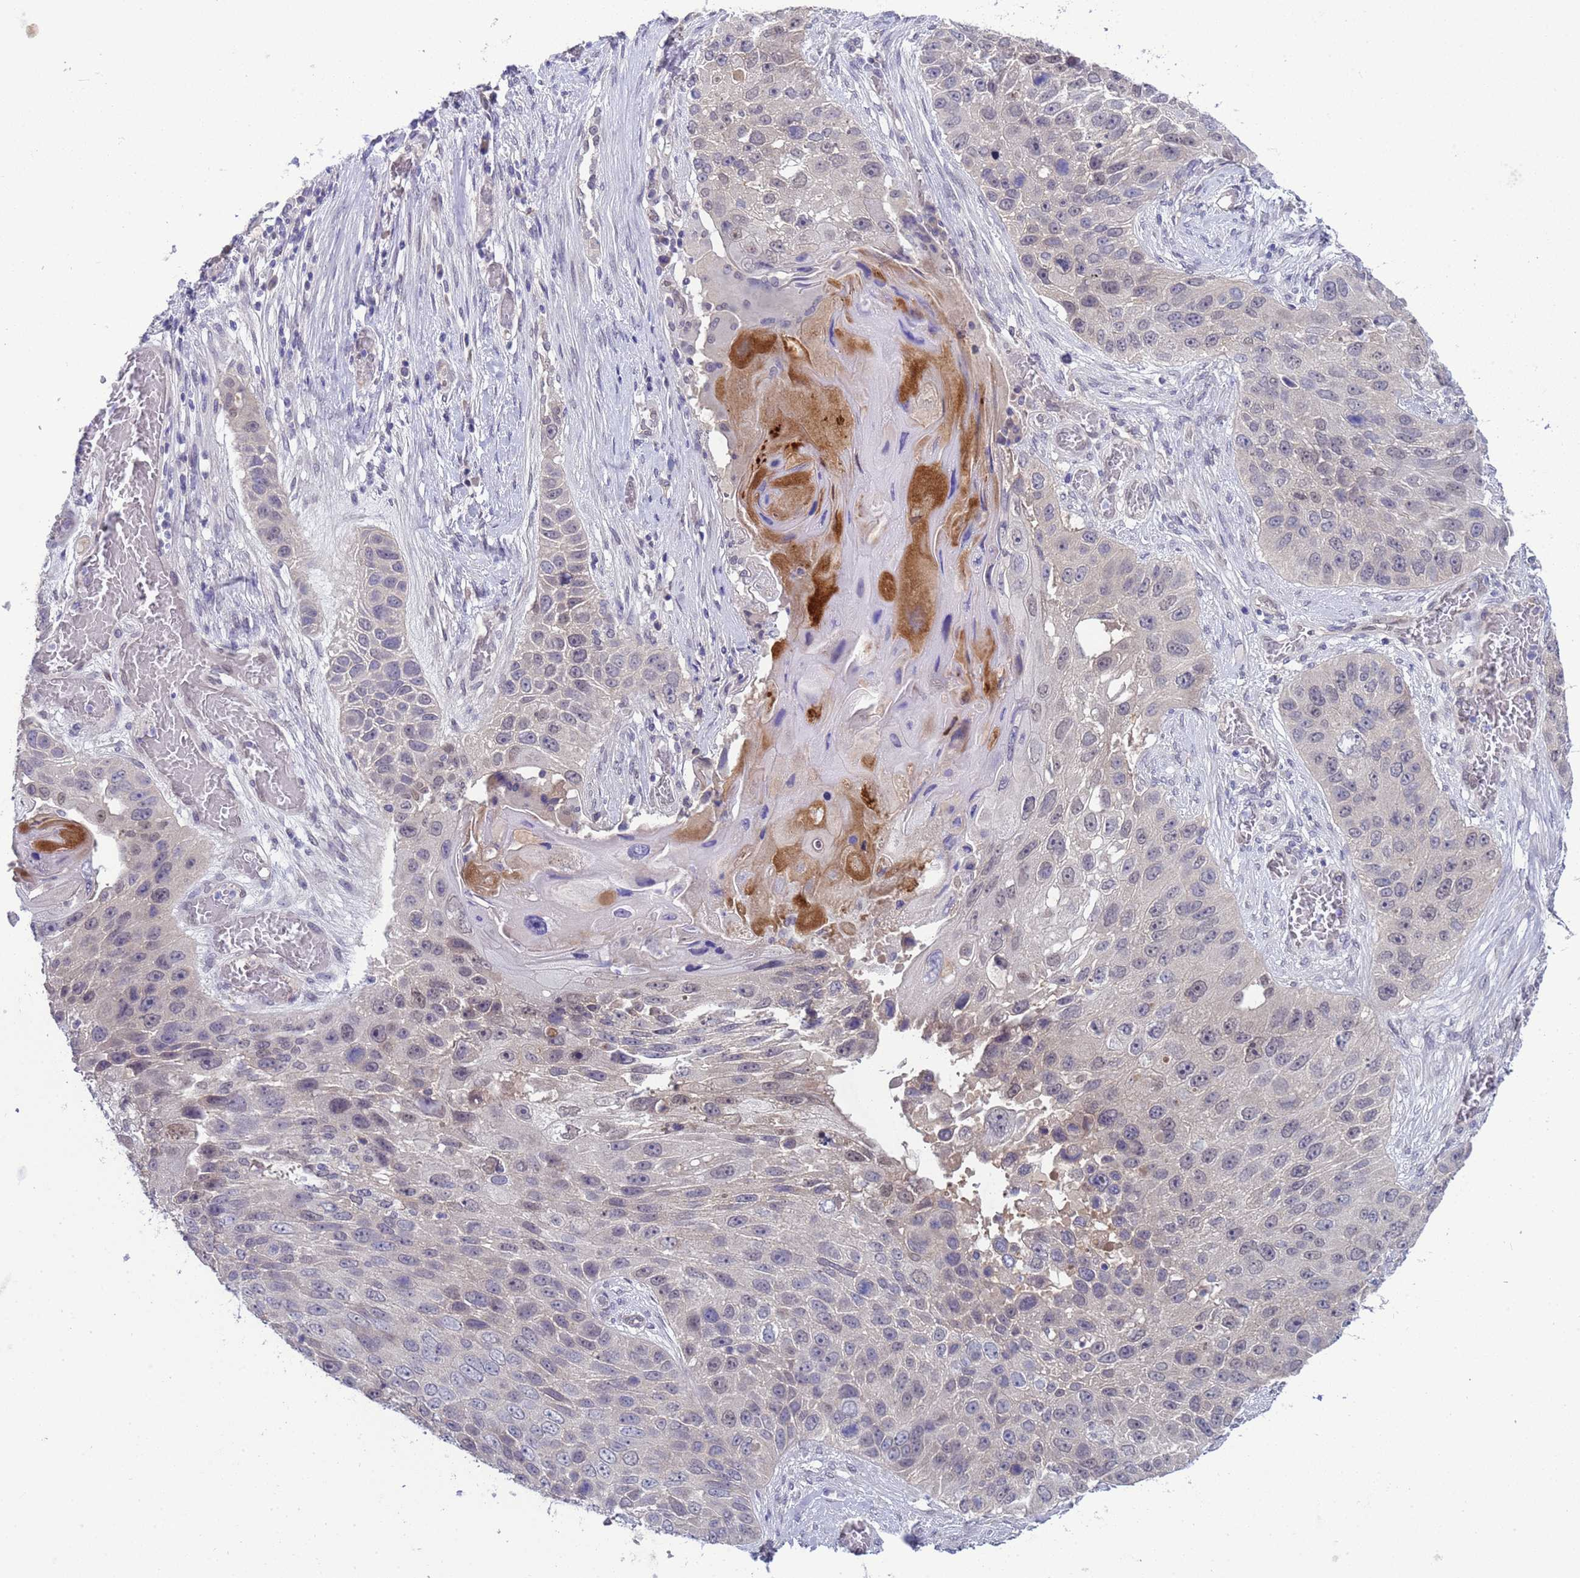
{"staining": {"intensity": "moderate", "quantity": "<25%", "location": "cytoplasmic/membranous"}, "tissue": "lung cancer", "cell_type": "Tumor cells", "image_type": "cancer", "snomed": [{"axis": "morphology", "description": "Adenocarcinoma, NOS"}, {"axis": "topography", "description": "Lung"}], "caption": "High-magnification brightfield microscopy of lung adenocarcinoma stained with DAB (3,3'-diaminobenzidine) (brown) and counterstained with hematoxylin (blue). tumor cells exhibit moderate cytoplasmic/membranous positivity is present in about<25% of cells.", "gene": "TRMT10A", "patient": {"sex": "male", "age": 64}}